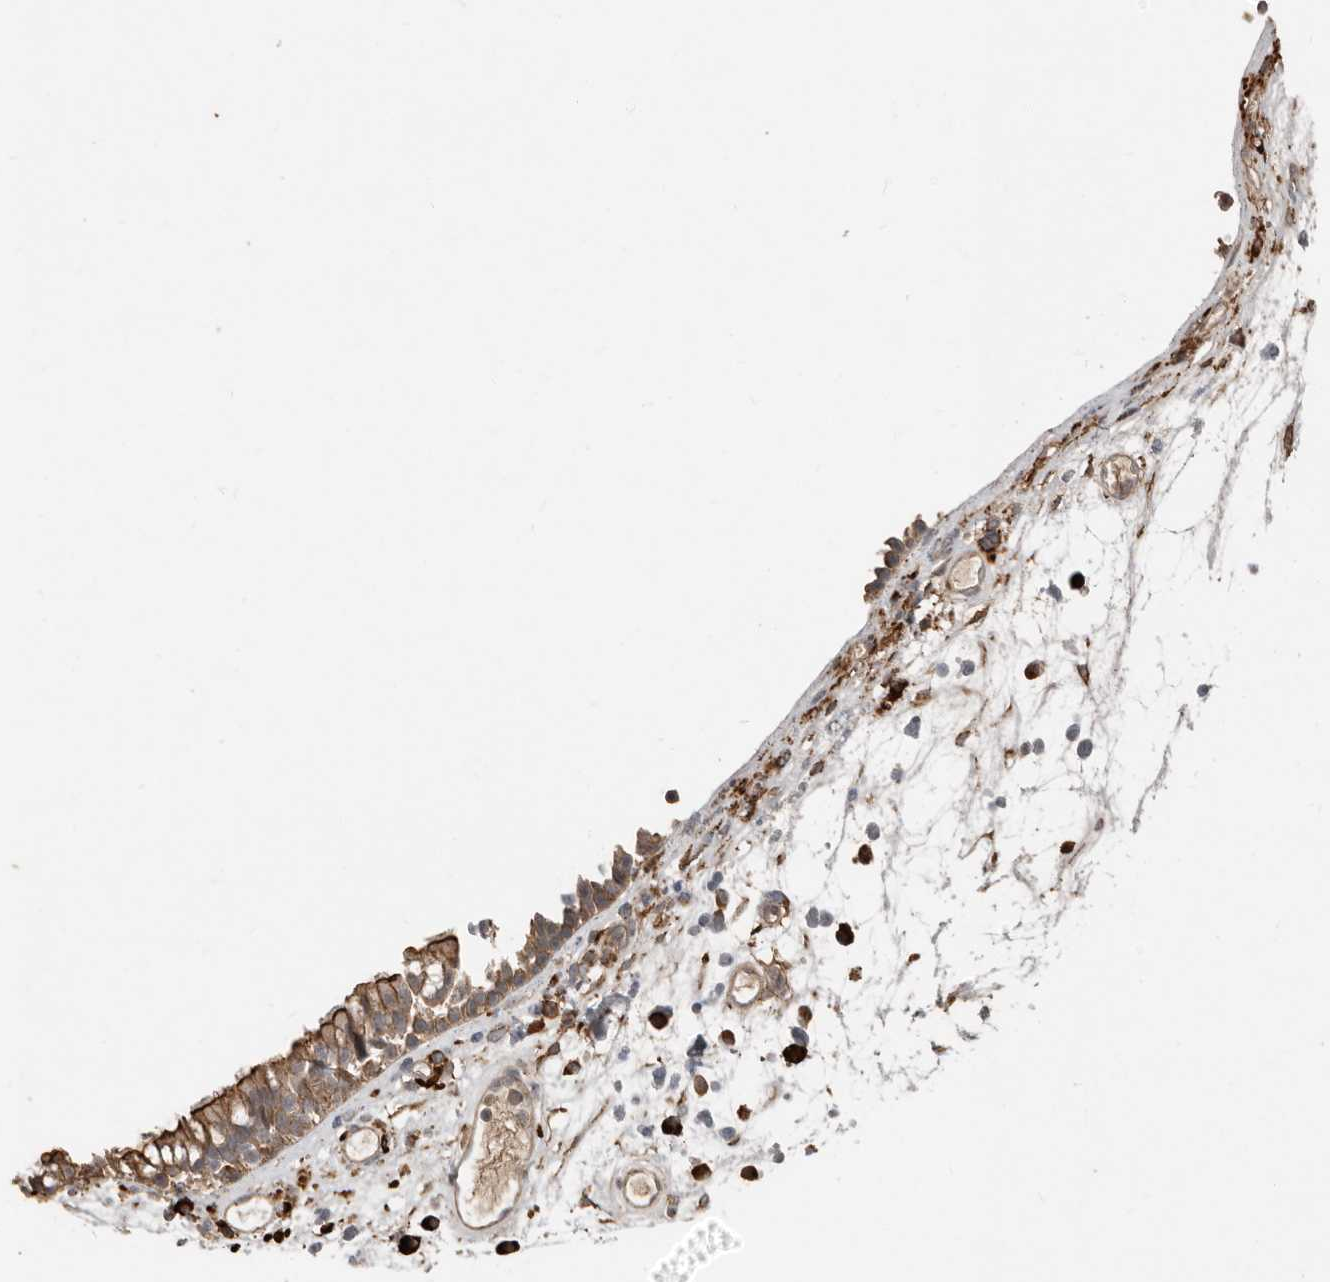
{"staining": {"intensity": "strong", "quantity": "25%-75%", "location": "cytoplasmic/membranous"}, "tissue": "nasopharynx", "cell_type": "Respiratory epithelial cells", "image_type": "normal", "snomed": [{"axis": "morphology", "description": "Normal tissue, NOS"}, {"axis": "morphology", "description": "Inflammation, NOS"}, {"axis": "morphology", "description": "Malignant melanoma, Metastatic site"}, {"axis": "topography", "description": "Nasopharynx"}], "caption": "The photomicrograph shows immunohistochemical staining of benign nasopharynx. There is strong cytoplasmic/membranous expression is seen in about 25%-75% of respiratory epithelial cells. (Brightfield microscopy of DAB IHC at high magnification).", "gene": "TEAD3", "patient": {"sex": "male", "age": 70}}